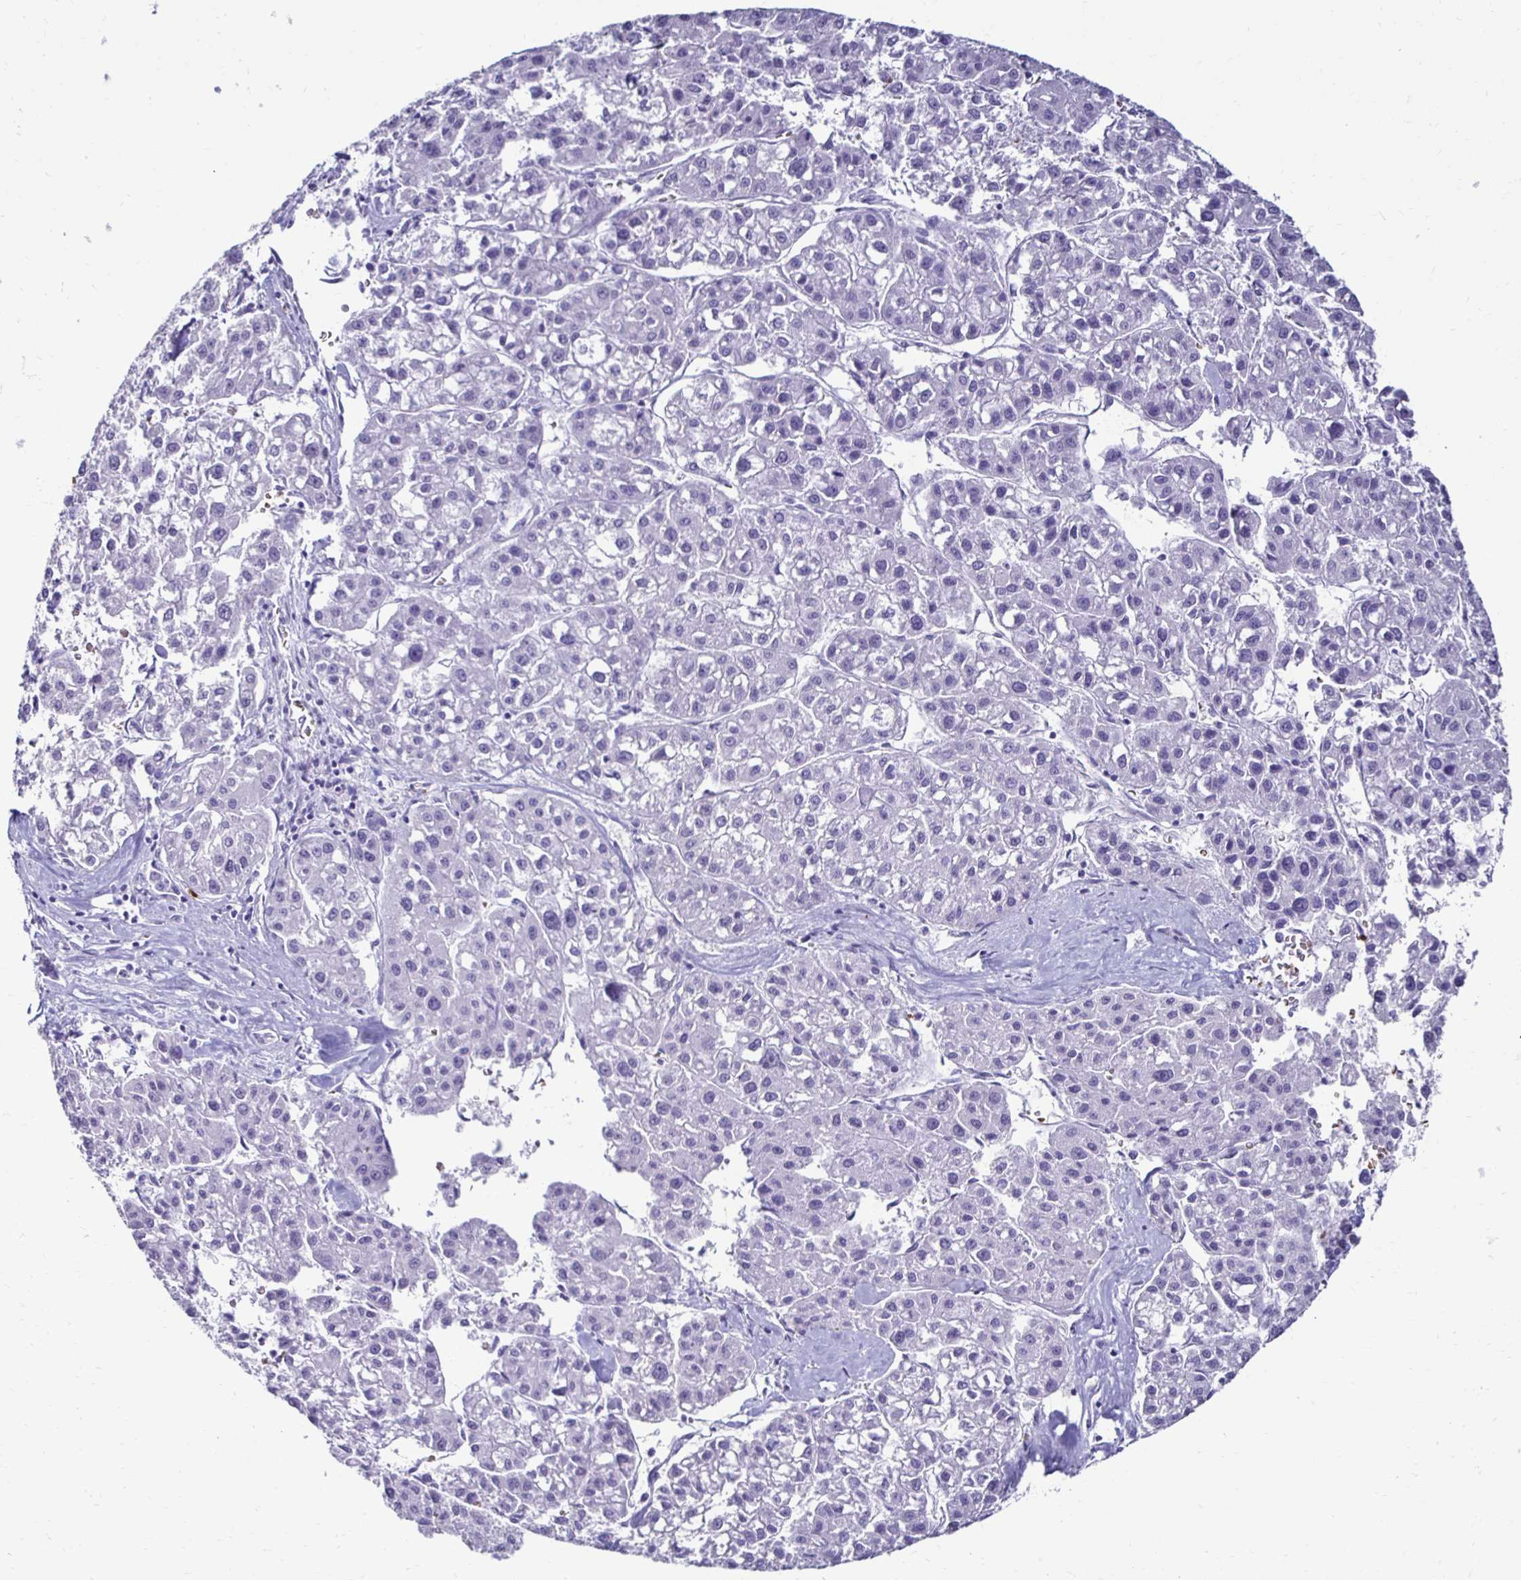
{"staining": {"intensity": "negative", "quantity": "none", "location": "none"}, "tissue": "liver cancer", "cell_type": "Tumor cells", "image_type": "cancer", "snomed": [{"axis": "morphology", "description": "Carcinoma, Hepatocellular, NOS"}, {"axis": "topography", "description": "Liver"}], "caption": "Photomicrograph shows no significant protein staining in tumor cells of liver hepatocellular carcinoma.", "gene": "RHBDL3", "patient": {"sex": "male", "age": 73}}